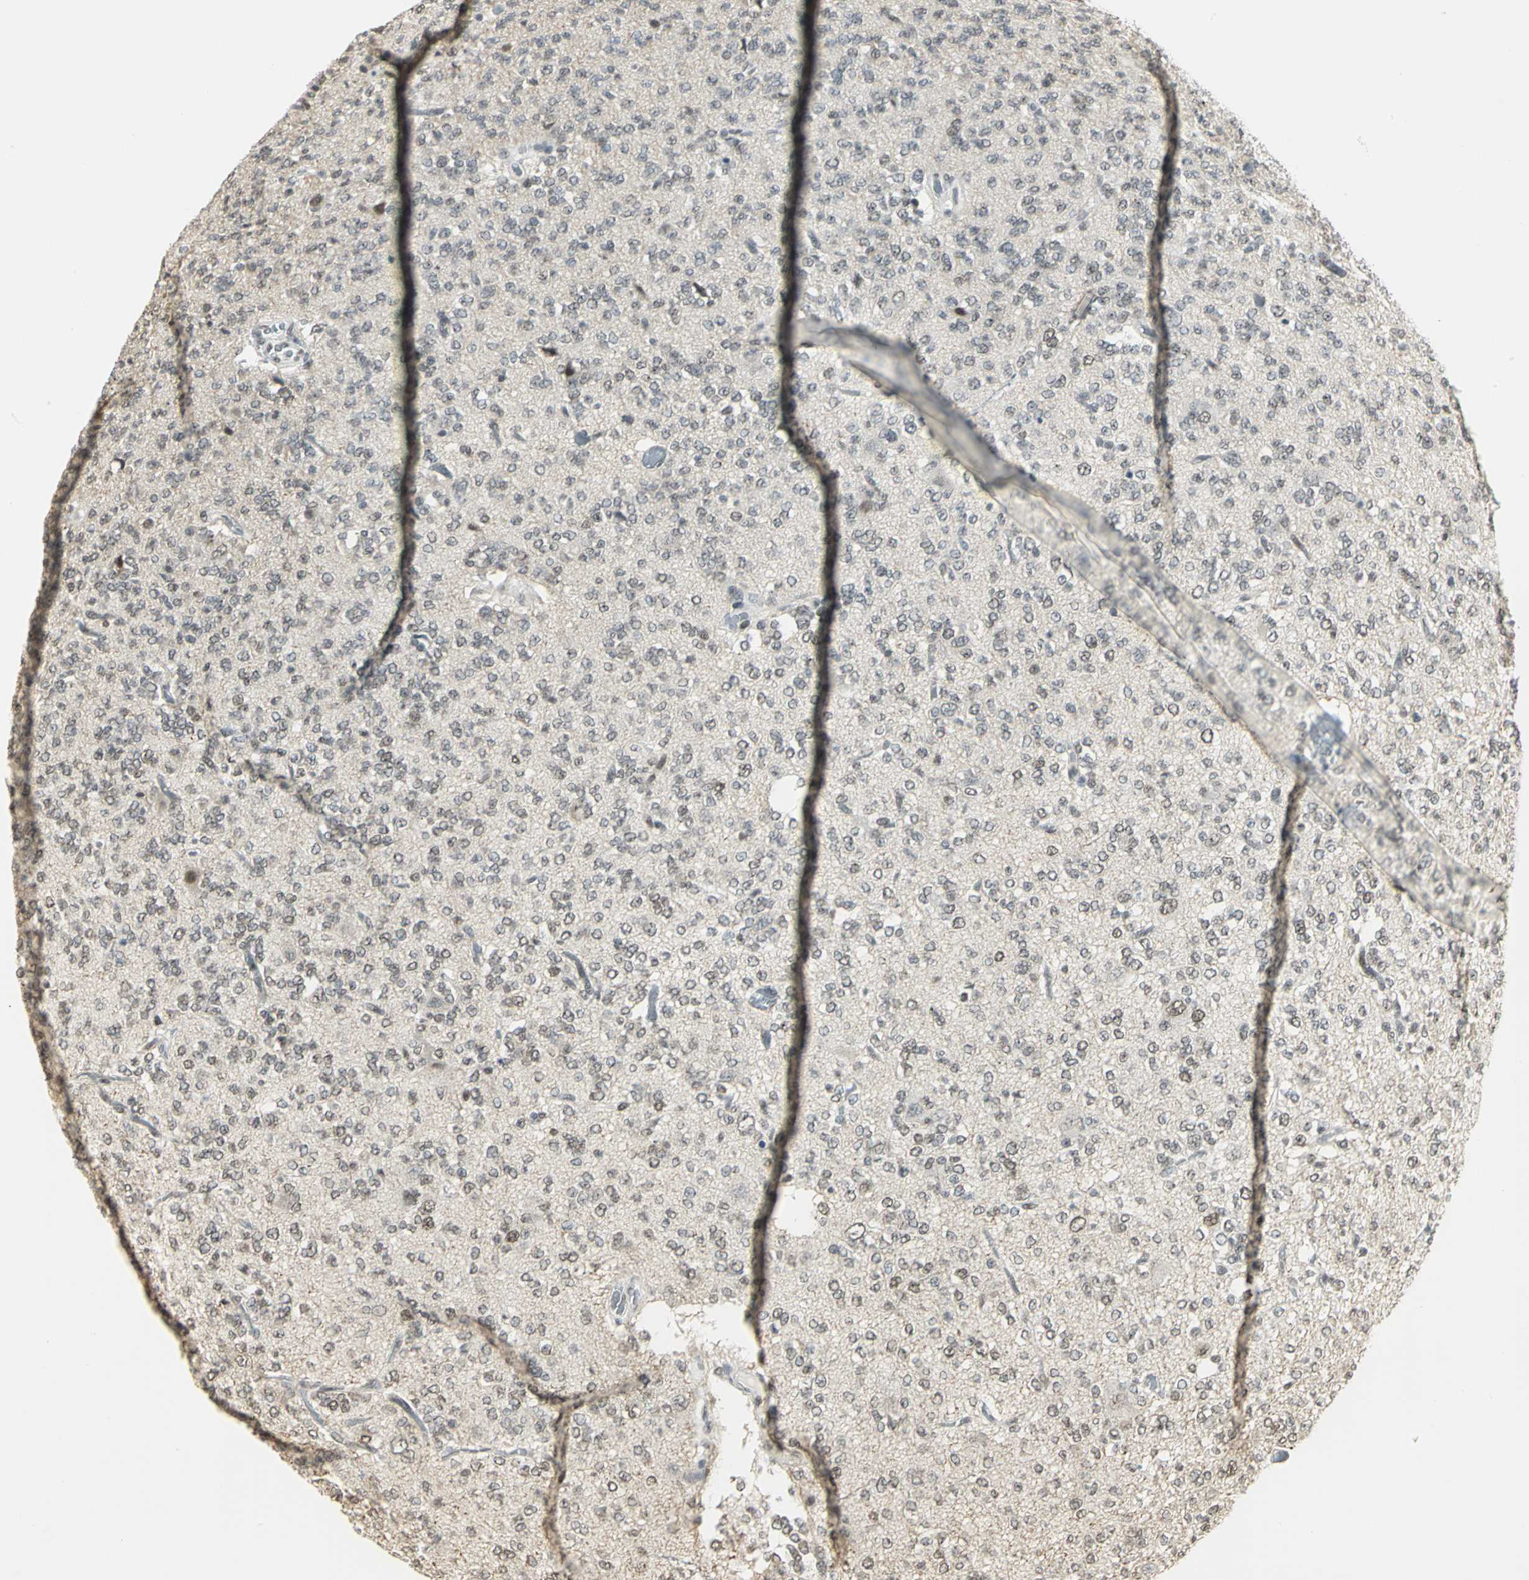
{"staining": {"intensity": "weak", "quantity": "25%-75%", "location": "nuclear"}, "tissue": "glioma", "cell_type": "Tumor cells", "image_type": "cancer", "snomed": [{"axis": "morphology", "description": "Glioma, malignant, Low grade"}, {"axis": "topography", "description": "Brain"}], "caption": "Weak nuclear positivity is identified in about 25%-75% of tumor cells in glioma. The staining is performed using DAB (3,3'-diaminobenzidine) brown chromogen to label protein expression. The nuclei are counter-stained blue using hematoxylin.", "gene": "CBX3", "patient": {"sex": "male", "age": 38}}